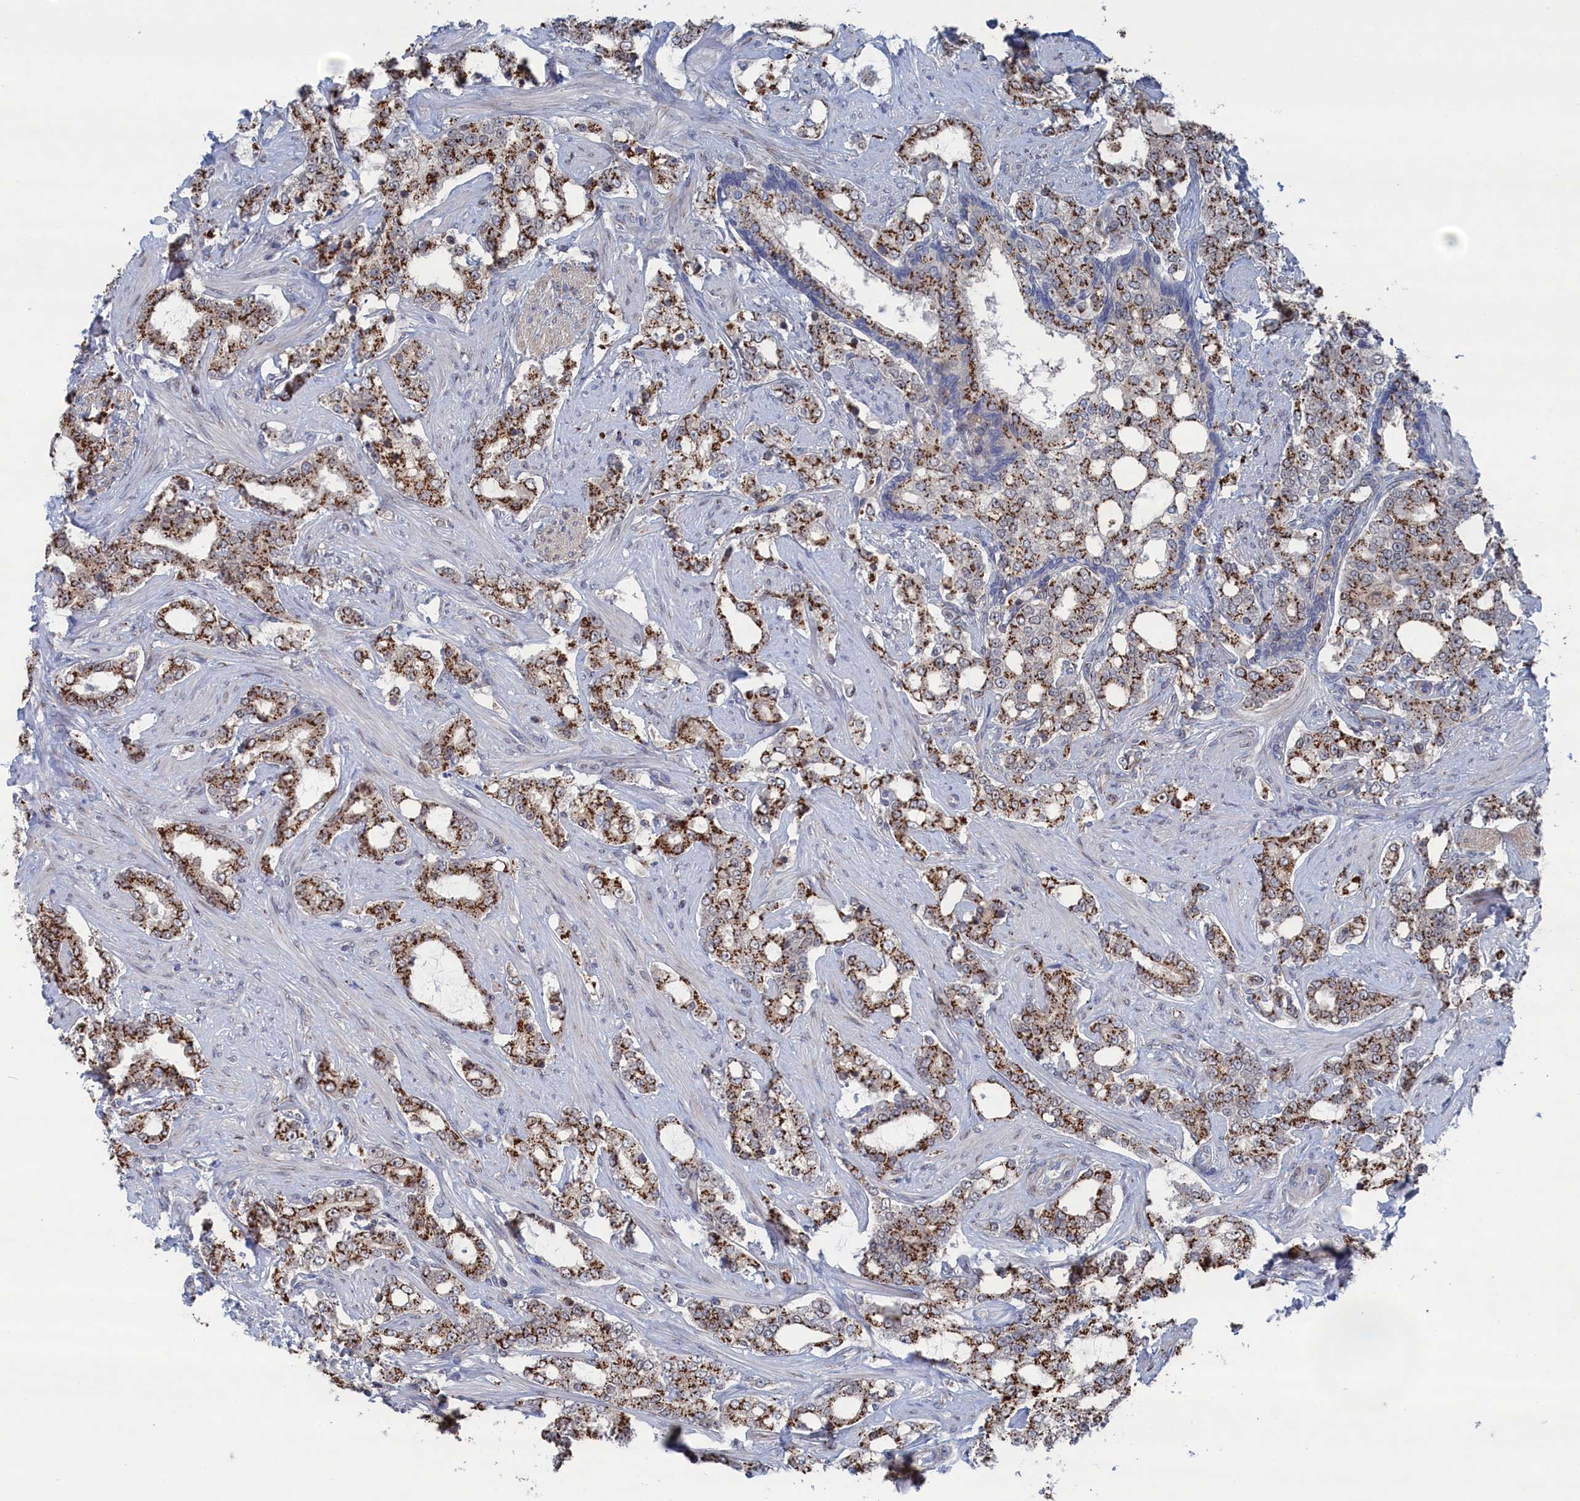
{"staining": {"intensity": "strong", "quantity": ">75%", "location": "cytoplasmic/membranous"}, "tissue": "prostate cancer", "cell_type": "Tumor cells", "image_type": "cancer", "snomed": [{"axis": "morphology", "description": "Adenocarcinoma, High grade"}, {"axis": "topography", "description": "Prostate"}], "caption": "IHC (DAB) staining of prostate cancer reveals strong cytoplasmic/membranous protein expression in about >75% of tumor cells.", "gene": "IRX1", "patient": {"sex": "male", "age": 64}}